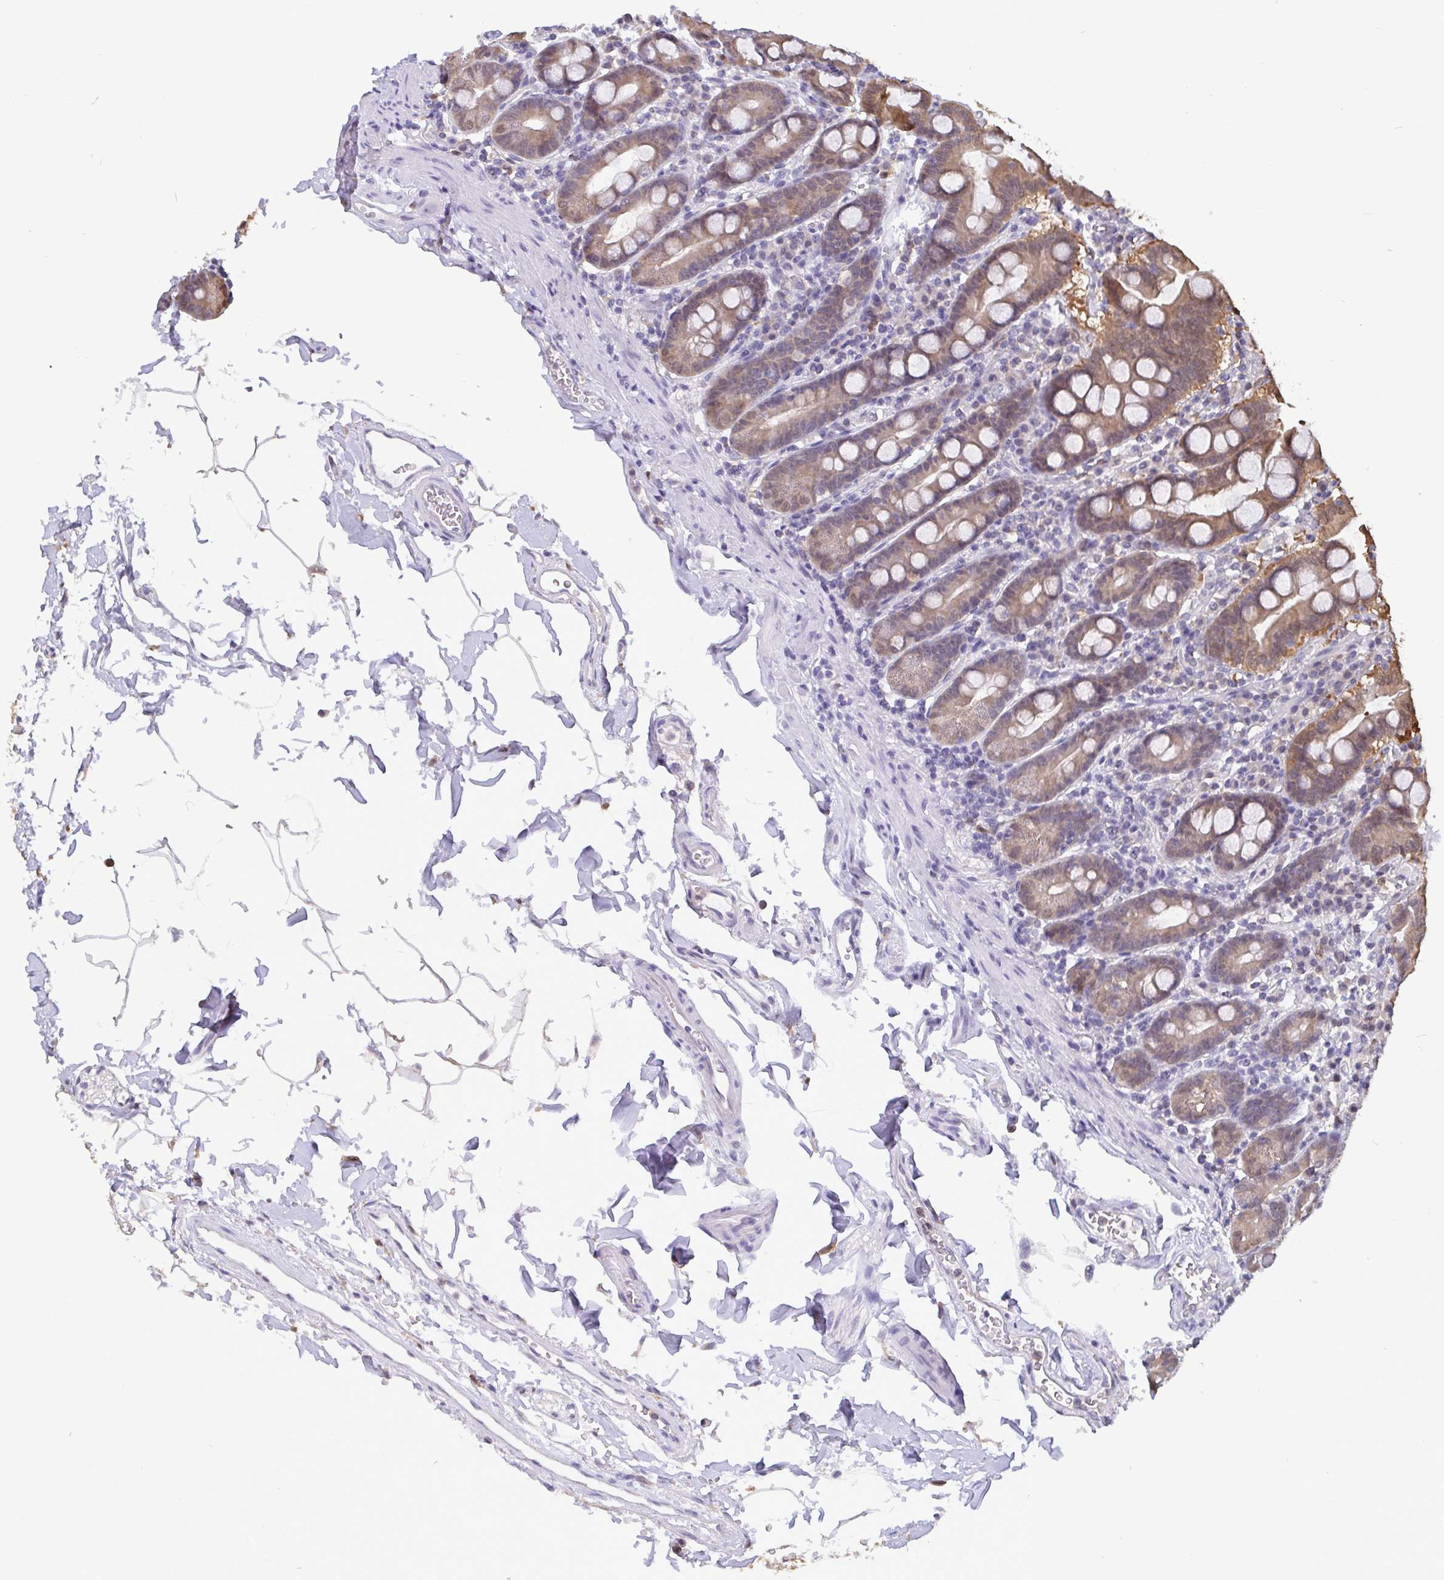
{"staining": {"intensity": "weak", "quantity": ">75%", "location": "cytoplasmic/membranous,nuclear"}, "tissue": "duodenum", "cell_type": "Glandular cells", "image_type": "normal", "snomed": [{"axis": "morphology", "description": "Normal tissue, NOS"}, {"axis": "topography", "description": "Pancreas"}, {"axis": "topography", "description": "Duodenum"}], "caption": "IHC image of normal duodenum stained for a protein (brown), which shows low levels of weak cytoplasmic/membranous,nuclear staining in about >75% of glandular cells.", "gene": "IDH1", "patient": {"sex": "male", "age": 59}}